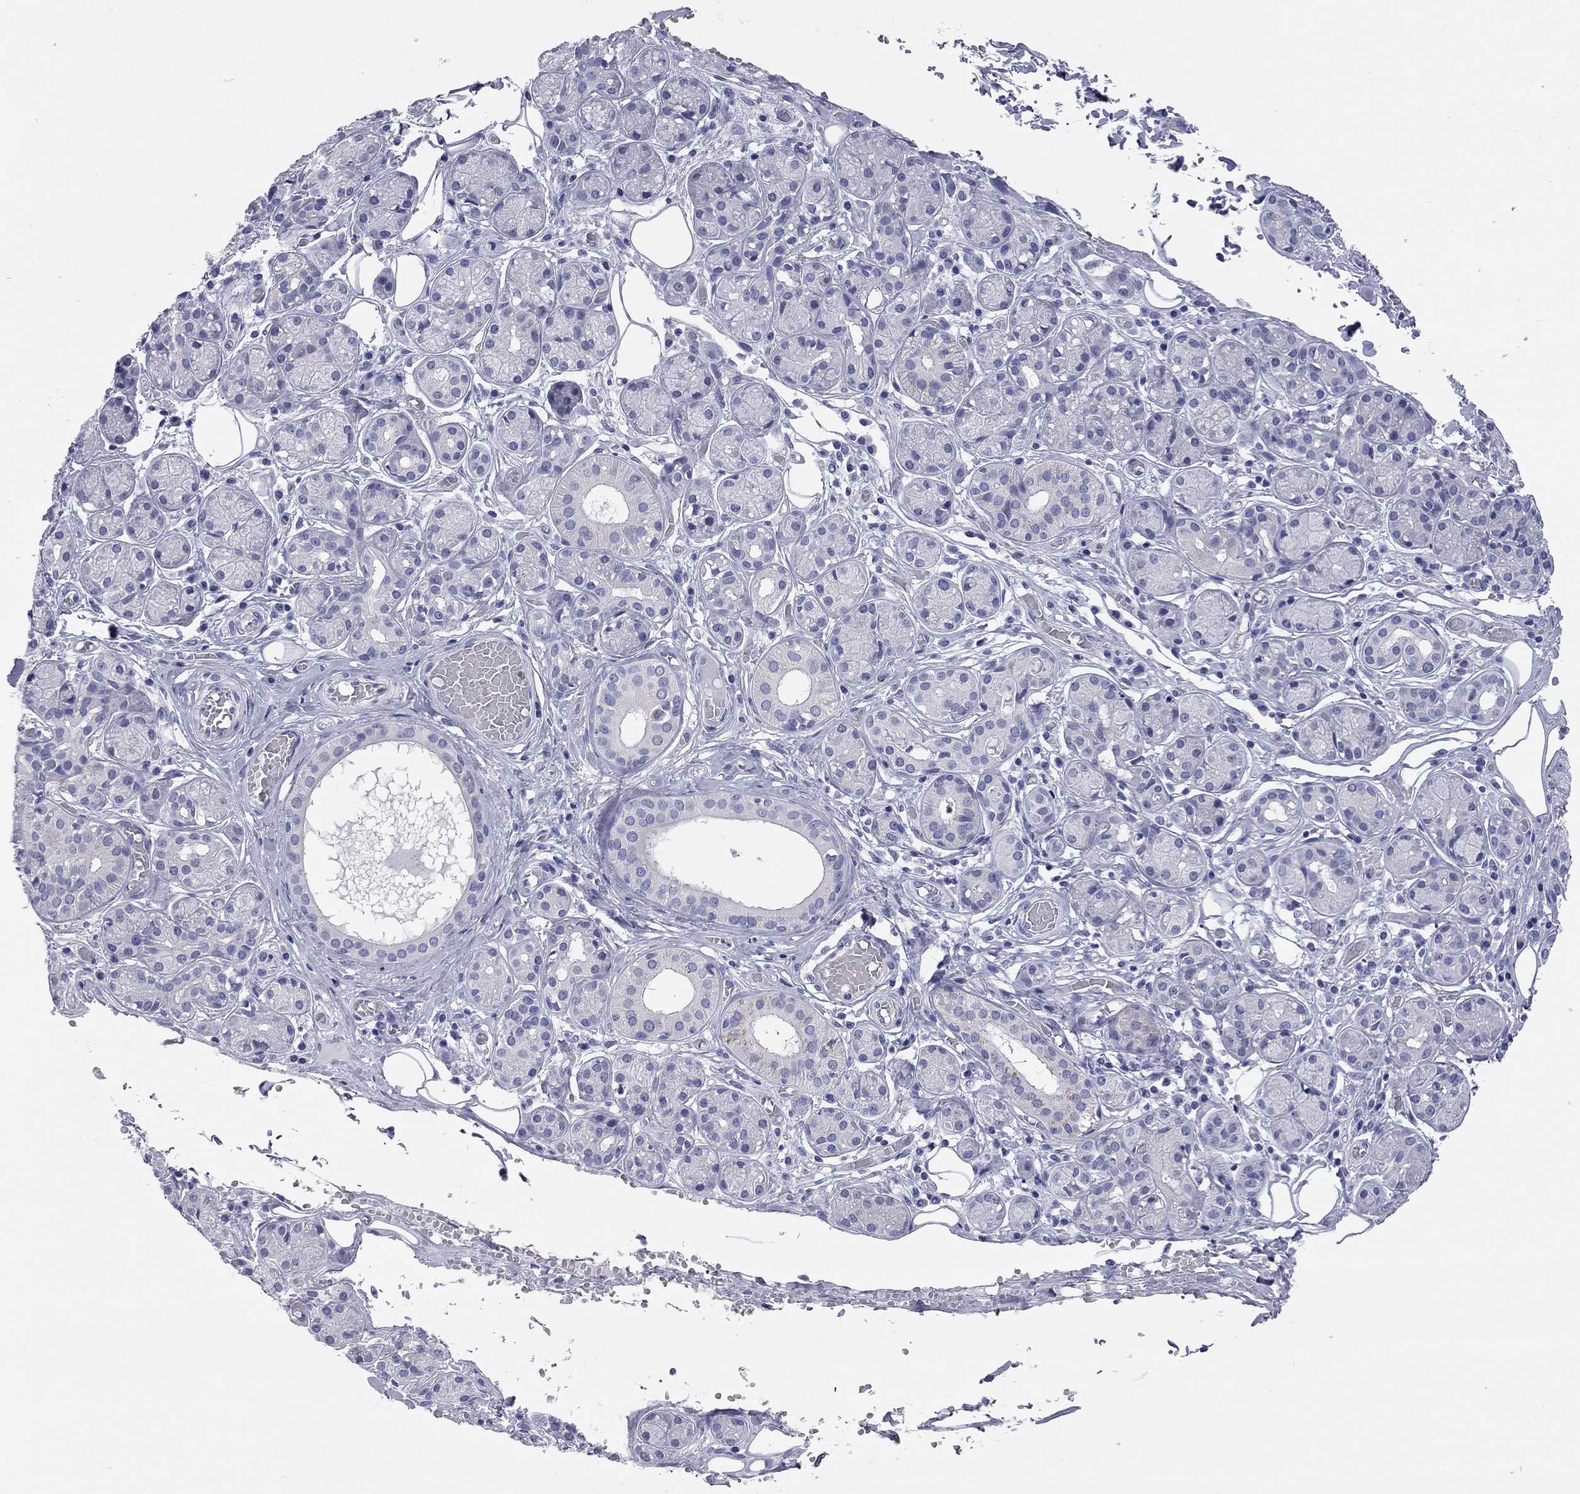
{"staining": {"intensity": "negative", "quantity": "none", "location": "none"}, "tissue": "salivary gland", "cell_type": "Glandular cells", "image_type": "normal", "snomed": [{"axis": "morphology", "description": "Normal tissue, NOS"}, {"axis": "topography", "description": "Salivary gland"}, {"axis": "topography", "description": "Peripheral nerve tissue"}], "caption": "Glandular cells are negative for brown protein staining in unremarkable salivary gland. The staining is performed using DAB brown chromogen with nuclei counter-stained in using hematoxylin.", "gene": "ENSG00000269035", "patient": {"sex": "male", "age": 71}}